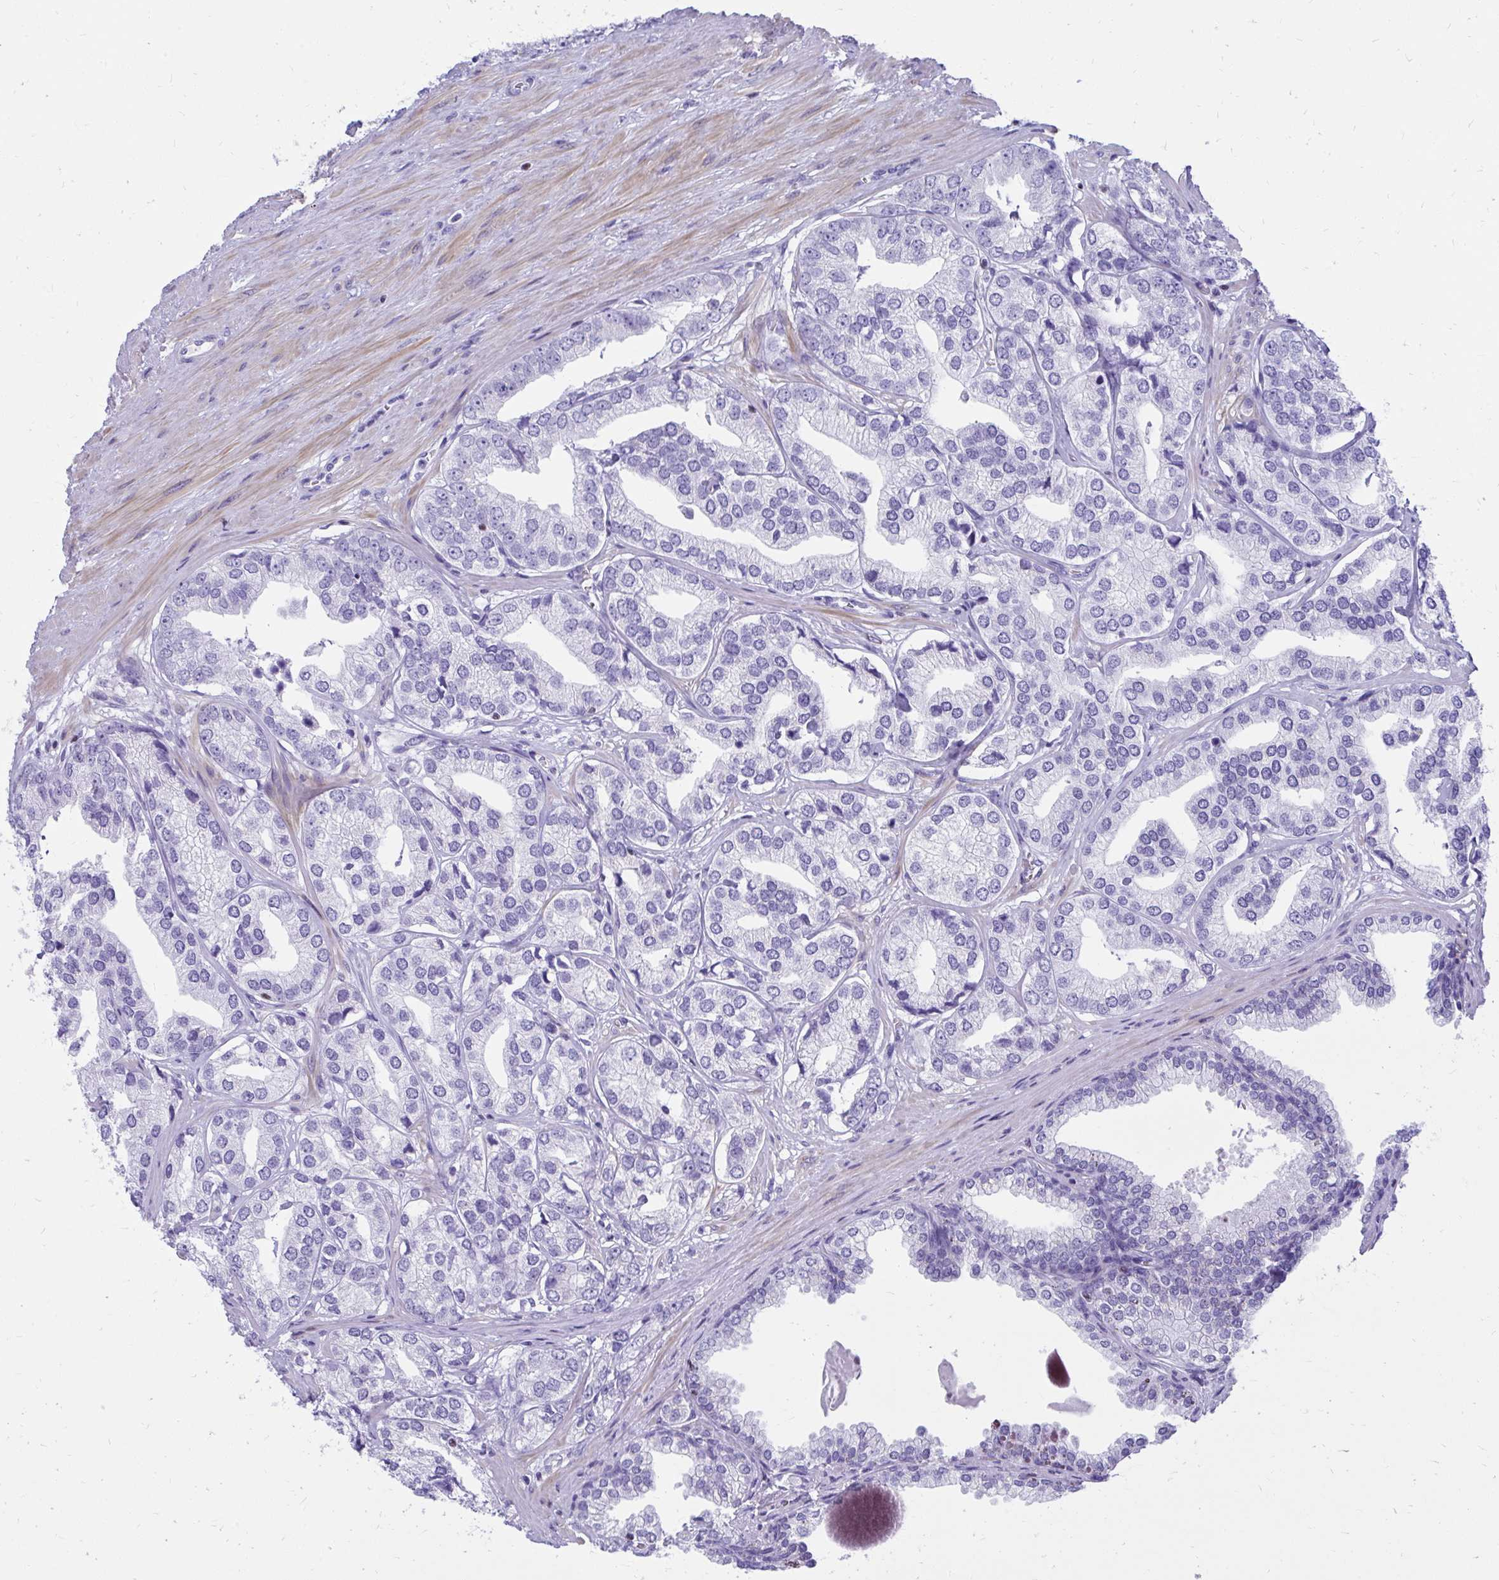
{"staining": {"intensity": "negative", "quantity": "none", "location": "none"}, "tissue": "prostate cancer", "cell_type": "Tumor cells", "image_type": "cancer", "snomed": [{"axis": "morphology", "description": "Adenocarcinoma, High grade"}, {"axis": "topography", "description": "Prostate"}], "caption": "Tumor cells are negative for brown protein staining in prostate cancer (high-grade adenocarcinoma).", "gene": "RUNX3", "patient": {"sex": "male", "age": 58}}